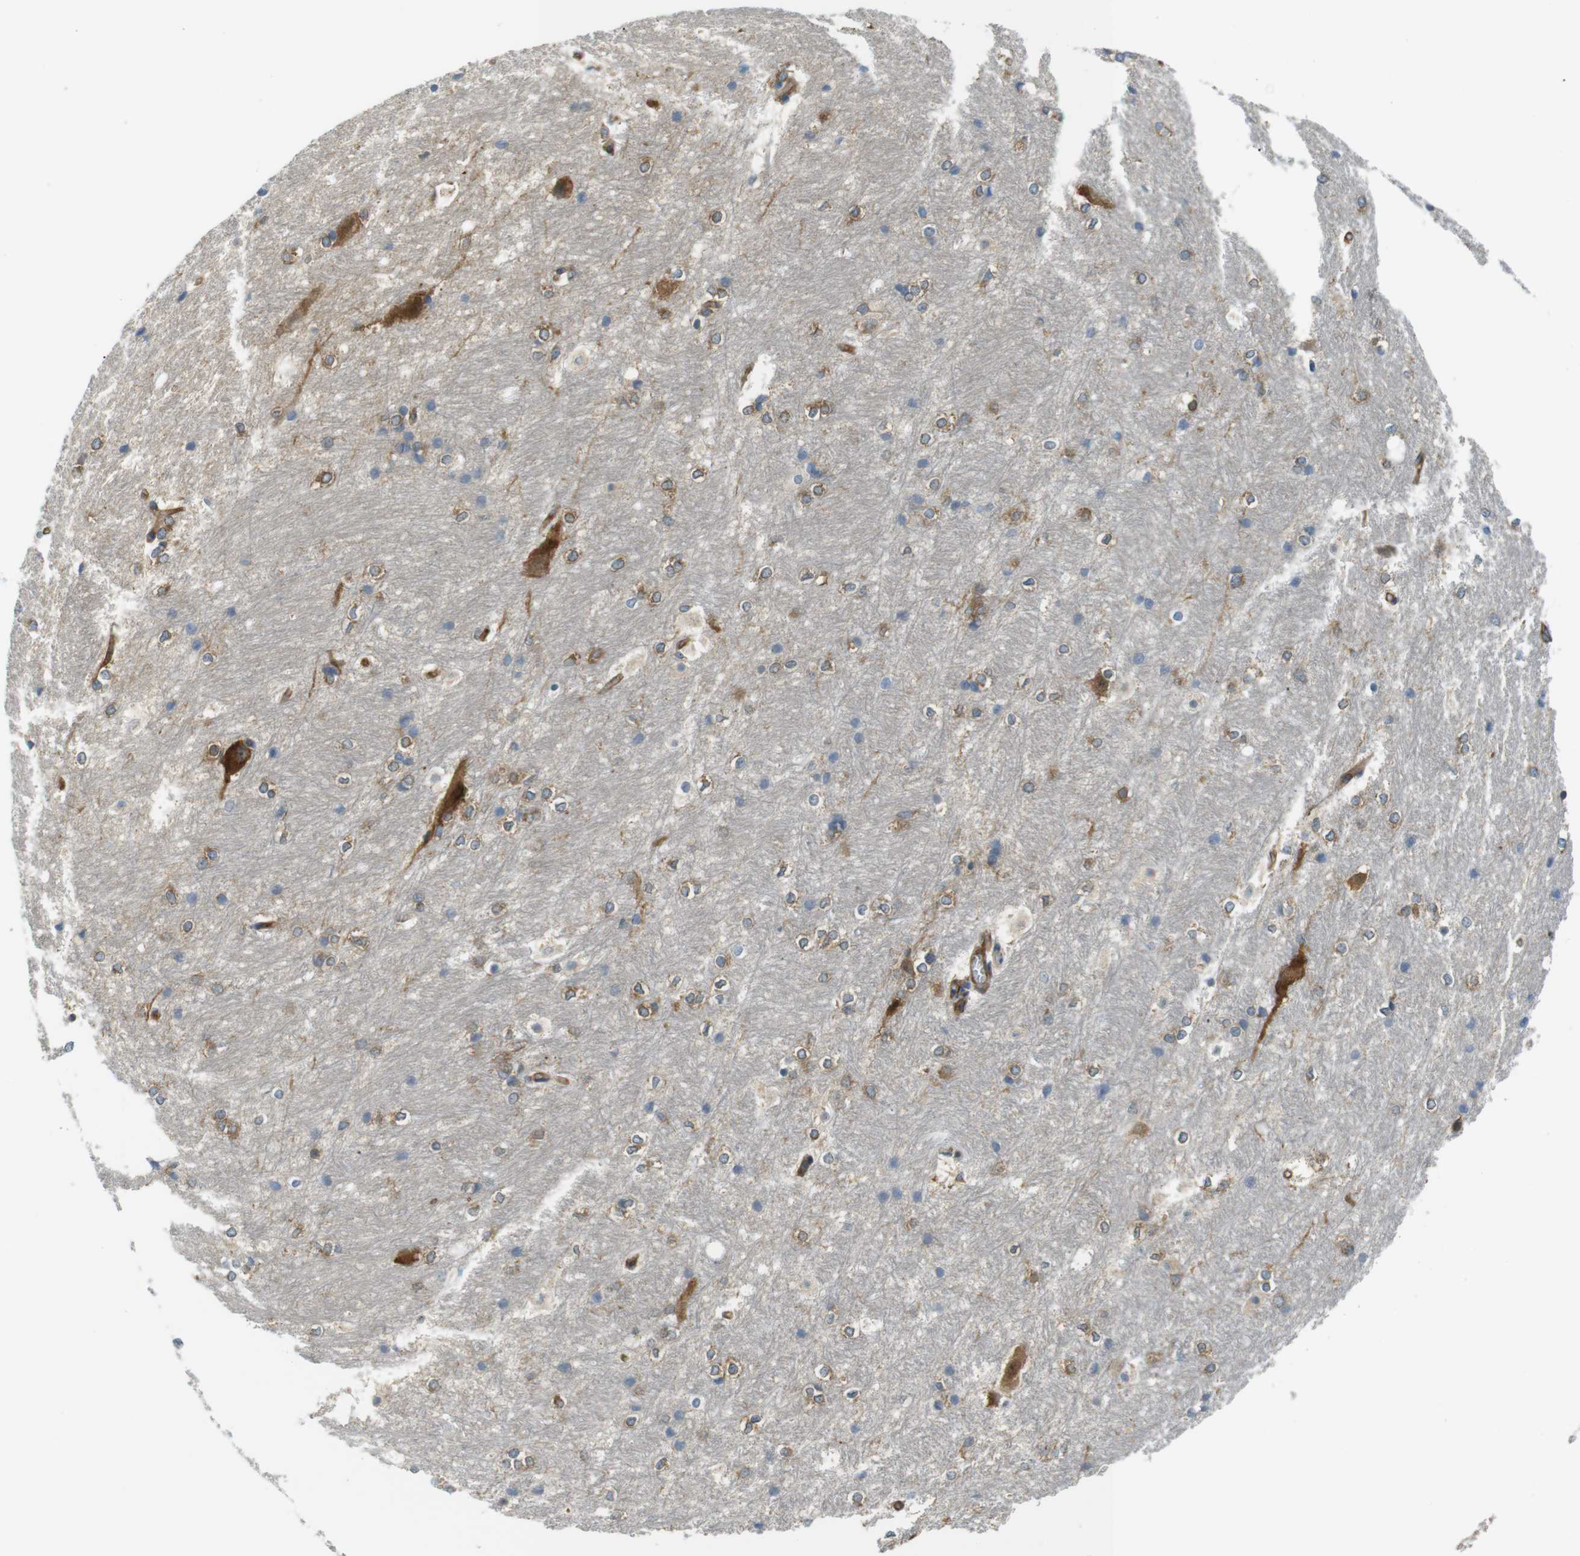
{"staining": {"intensity": "moderate", "quantity": "25%-75%", "location": "cytoplasmic/membranous"}, "tissue": "hippocampus", "cell_type": "Glial cells", "image_type": "normal", "snomed": [{"axis": "morphology", "description": "Normal tissue, NOS"}, {"axis": "topography", "description": "Hippocampus"}], "caption": "Moderate cytoplasmic/membranous positivity is appreciated in about 25%-75% of glial cells in unremarkable hippocampus.", "gene": "TSC1", "patient": {"sex": "female", "age": 19}}